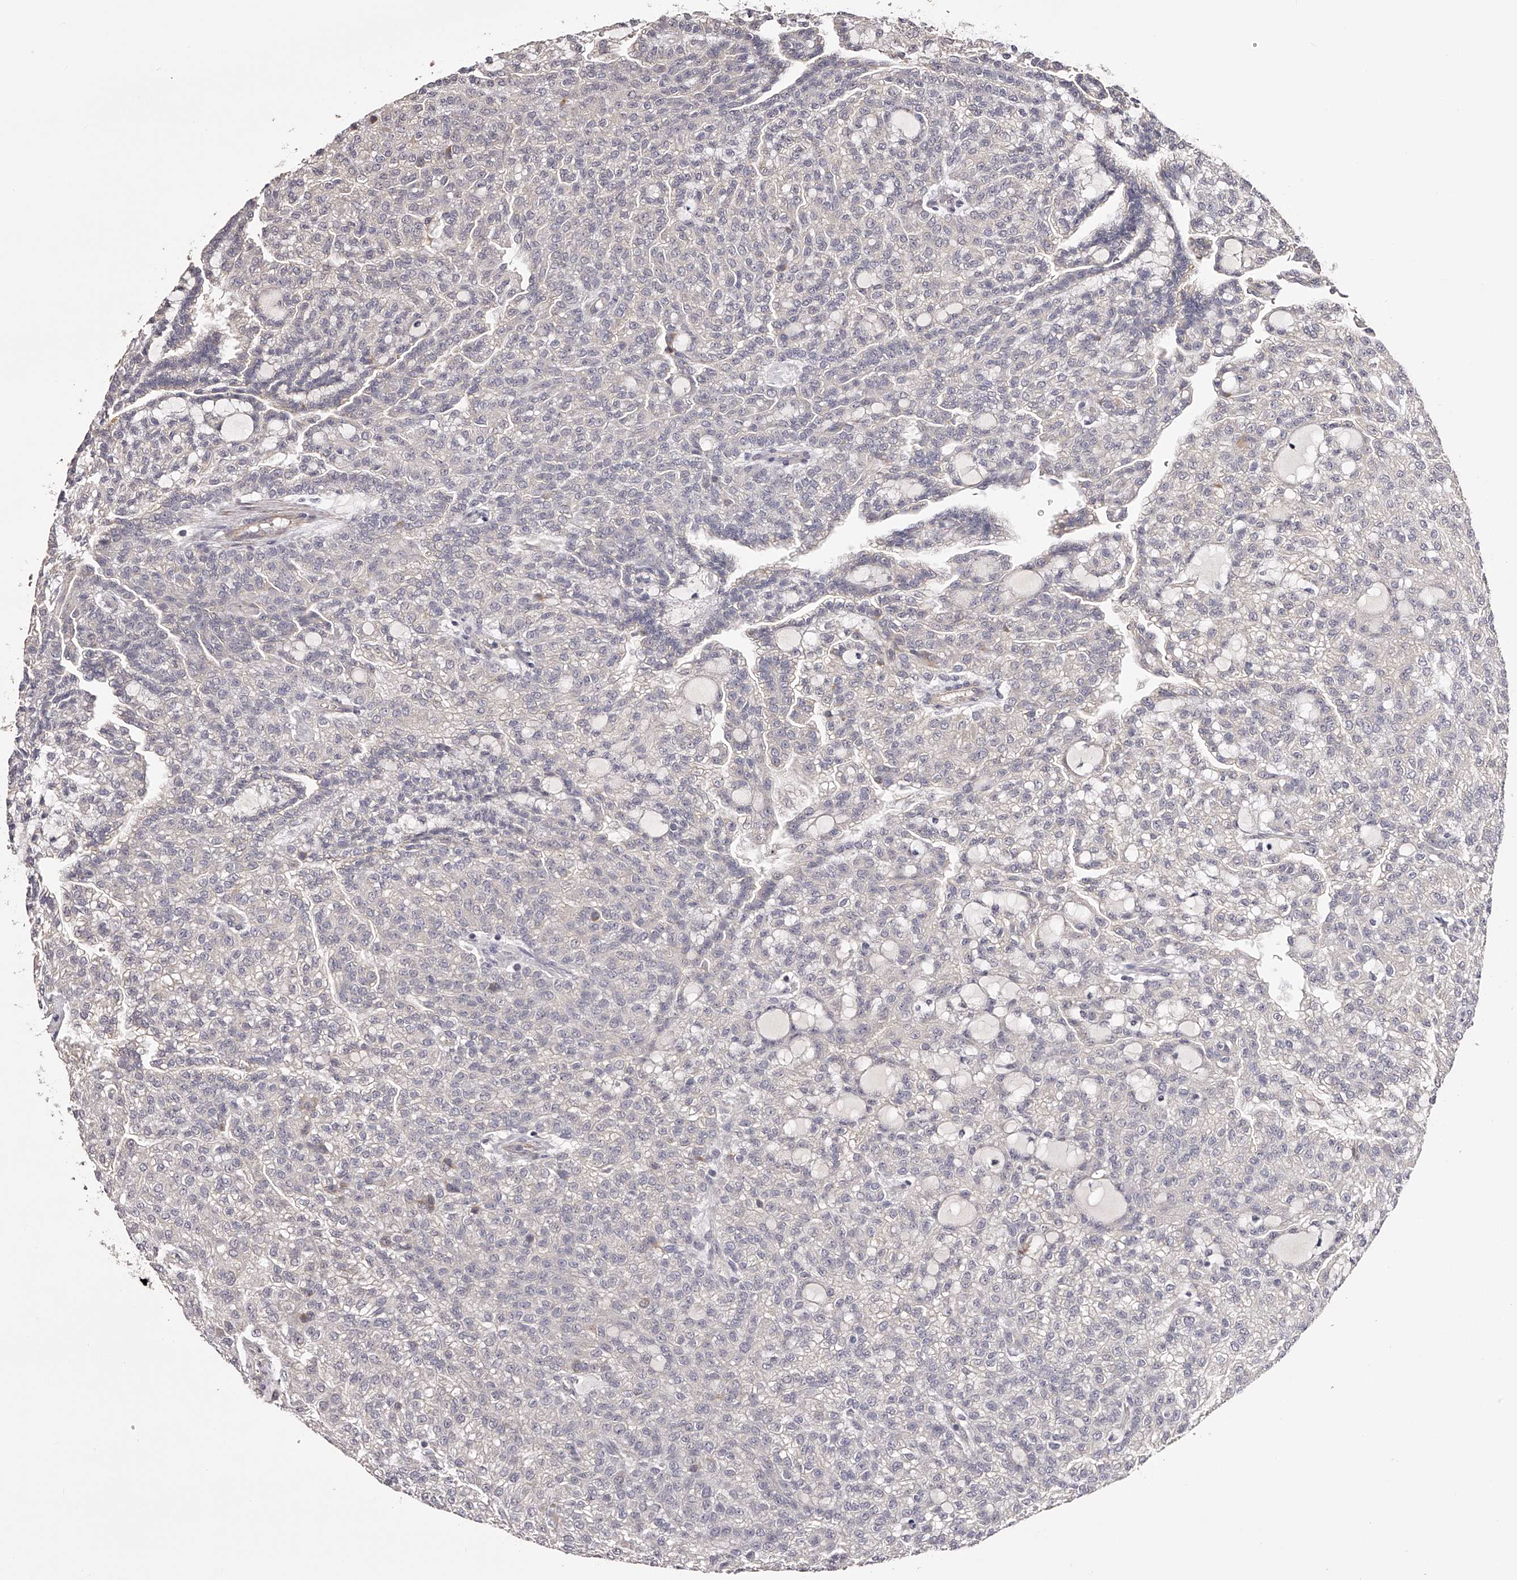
{"staining": {"intensity": "negative", "quantity": "none", "location": "none"}, "tissue": "renal cancer", "cell_type": "Tumor cells", "image_type": "cancer", "snomed": [{"axis": "morphology", "description": "Adenocarcinoma, NOS"}, {"axis": "topography", "description": "Kidney"}], "caption": "The immunohistochemistry image has no significant staining in tumor cells of renal cancer tissue.", "gene": "ODF2L", "patient": {"sex": "male", "age": 63}}